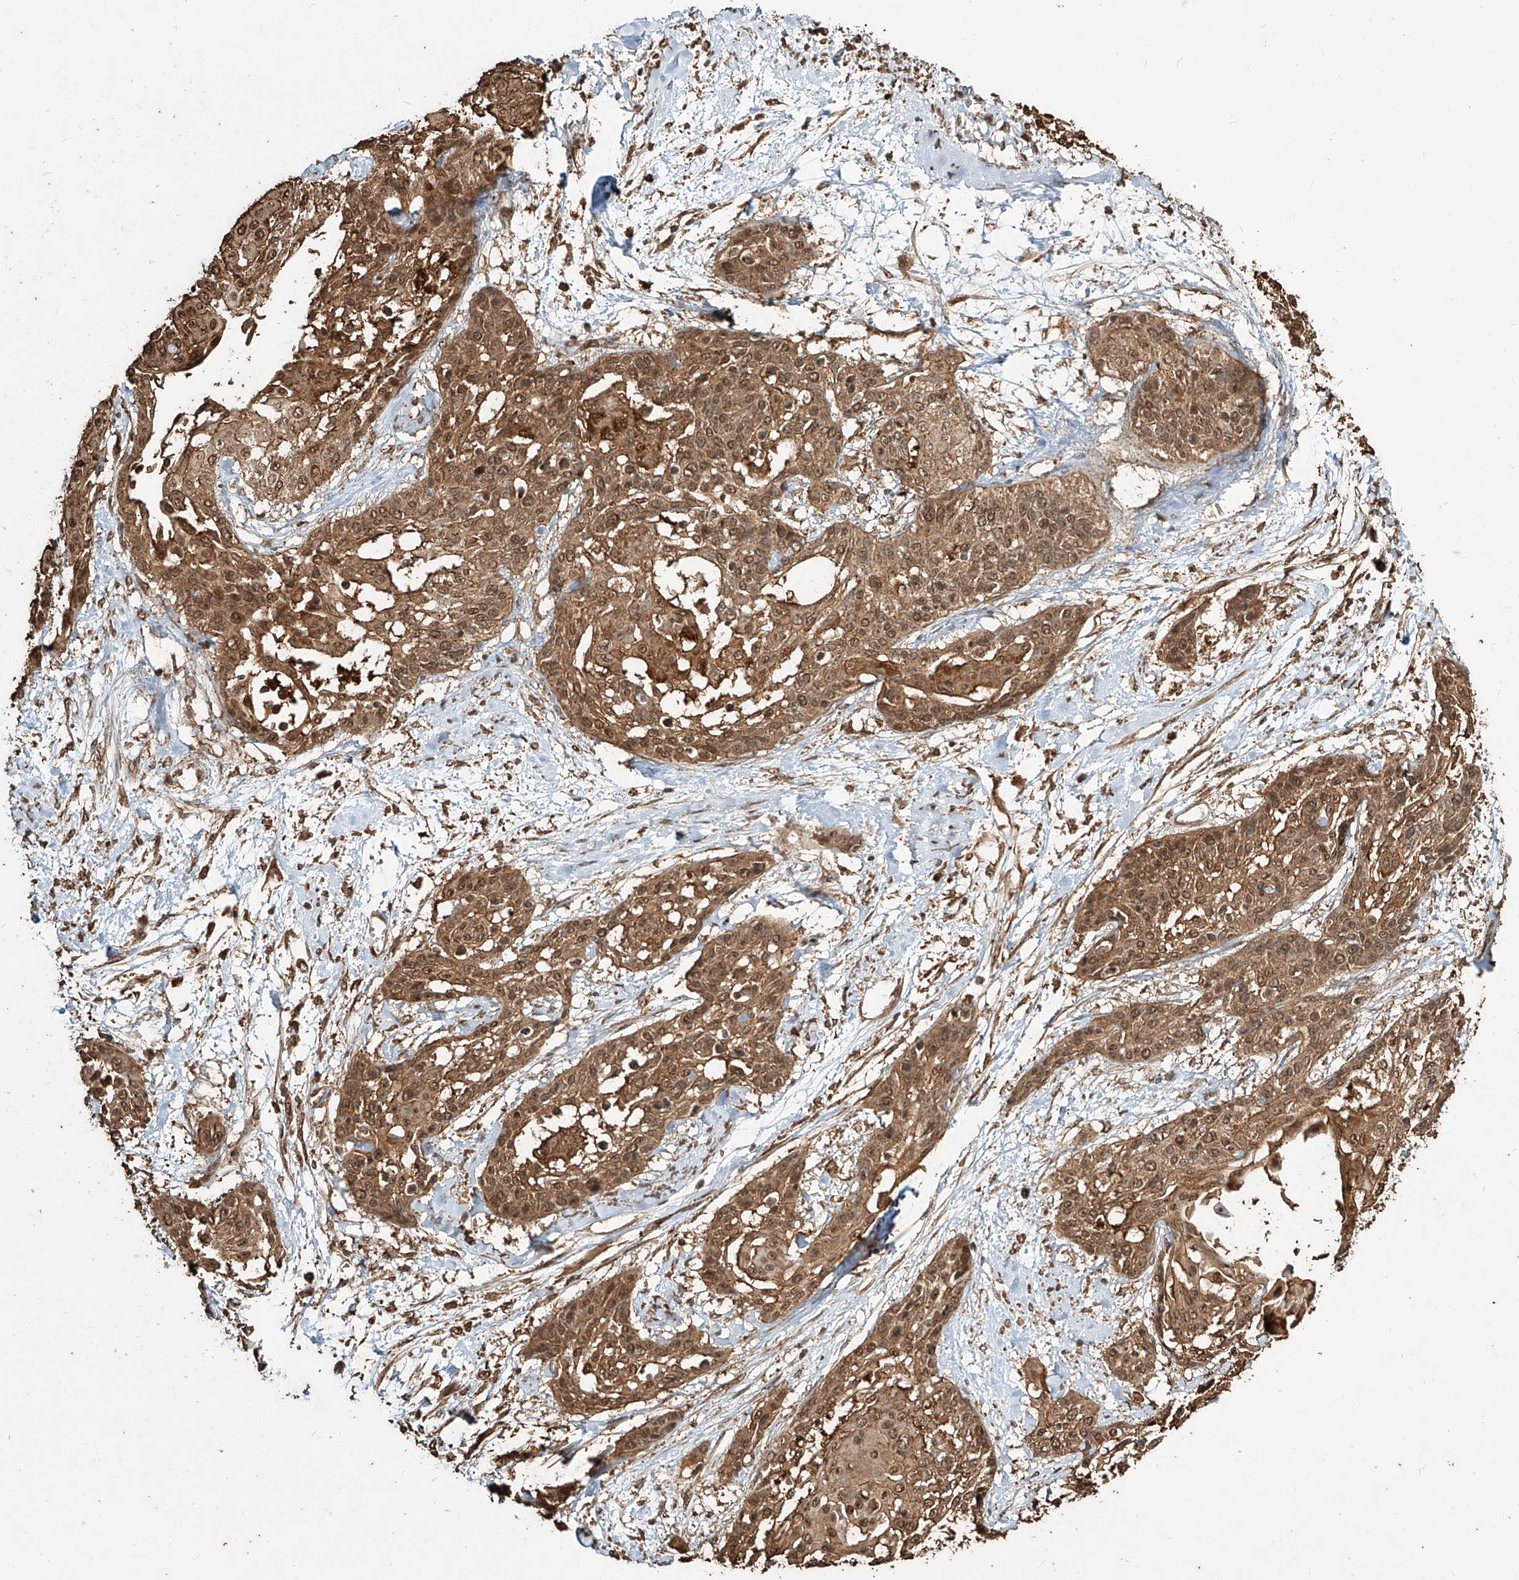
{"staining": {"intensity": "moderate", "quantity": ">75%", "location": "cytoplasmic/membranous,nuclear"}, "tissue": "cervical cancer", "cell_type": "Tumor cells", "image_type": "cancer", "snomed": [{"axis": "morphology", "description": "Squamous cell carcinoma, NOS"}, {"axis": "topography", "description": "Cervix"}], "caption": "The immunohistochemical stain labels moderate cytoplasmic/membranous and nuclear expression in tumor cells of cervical cancer (squamous cell carcinoma) tissue. Using DAB (3,3'-diaminobenzidine) (brown) and hematoxylin (blue) stains, captured at high magnification using brightfield microscopy.", "gene": "ZNF660", "patient": {"sex": "female", "age": 57}}